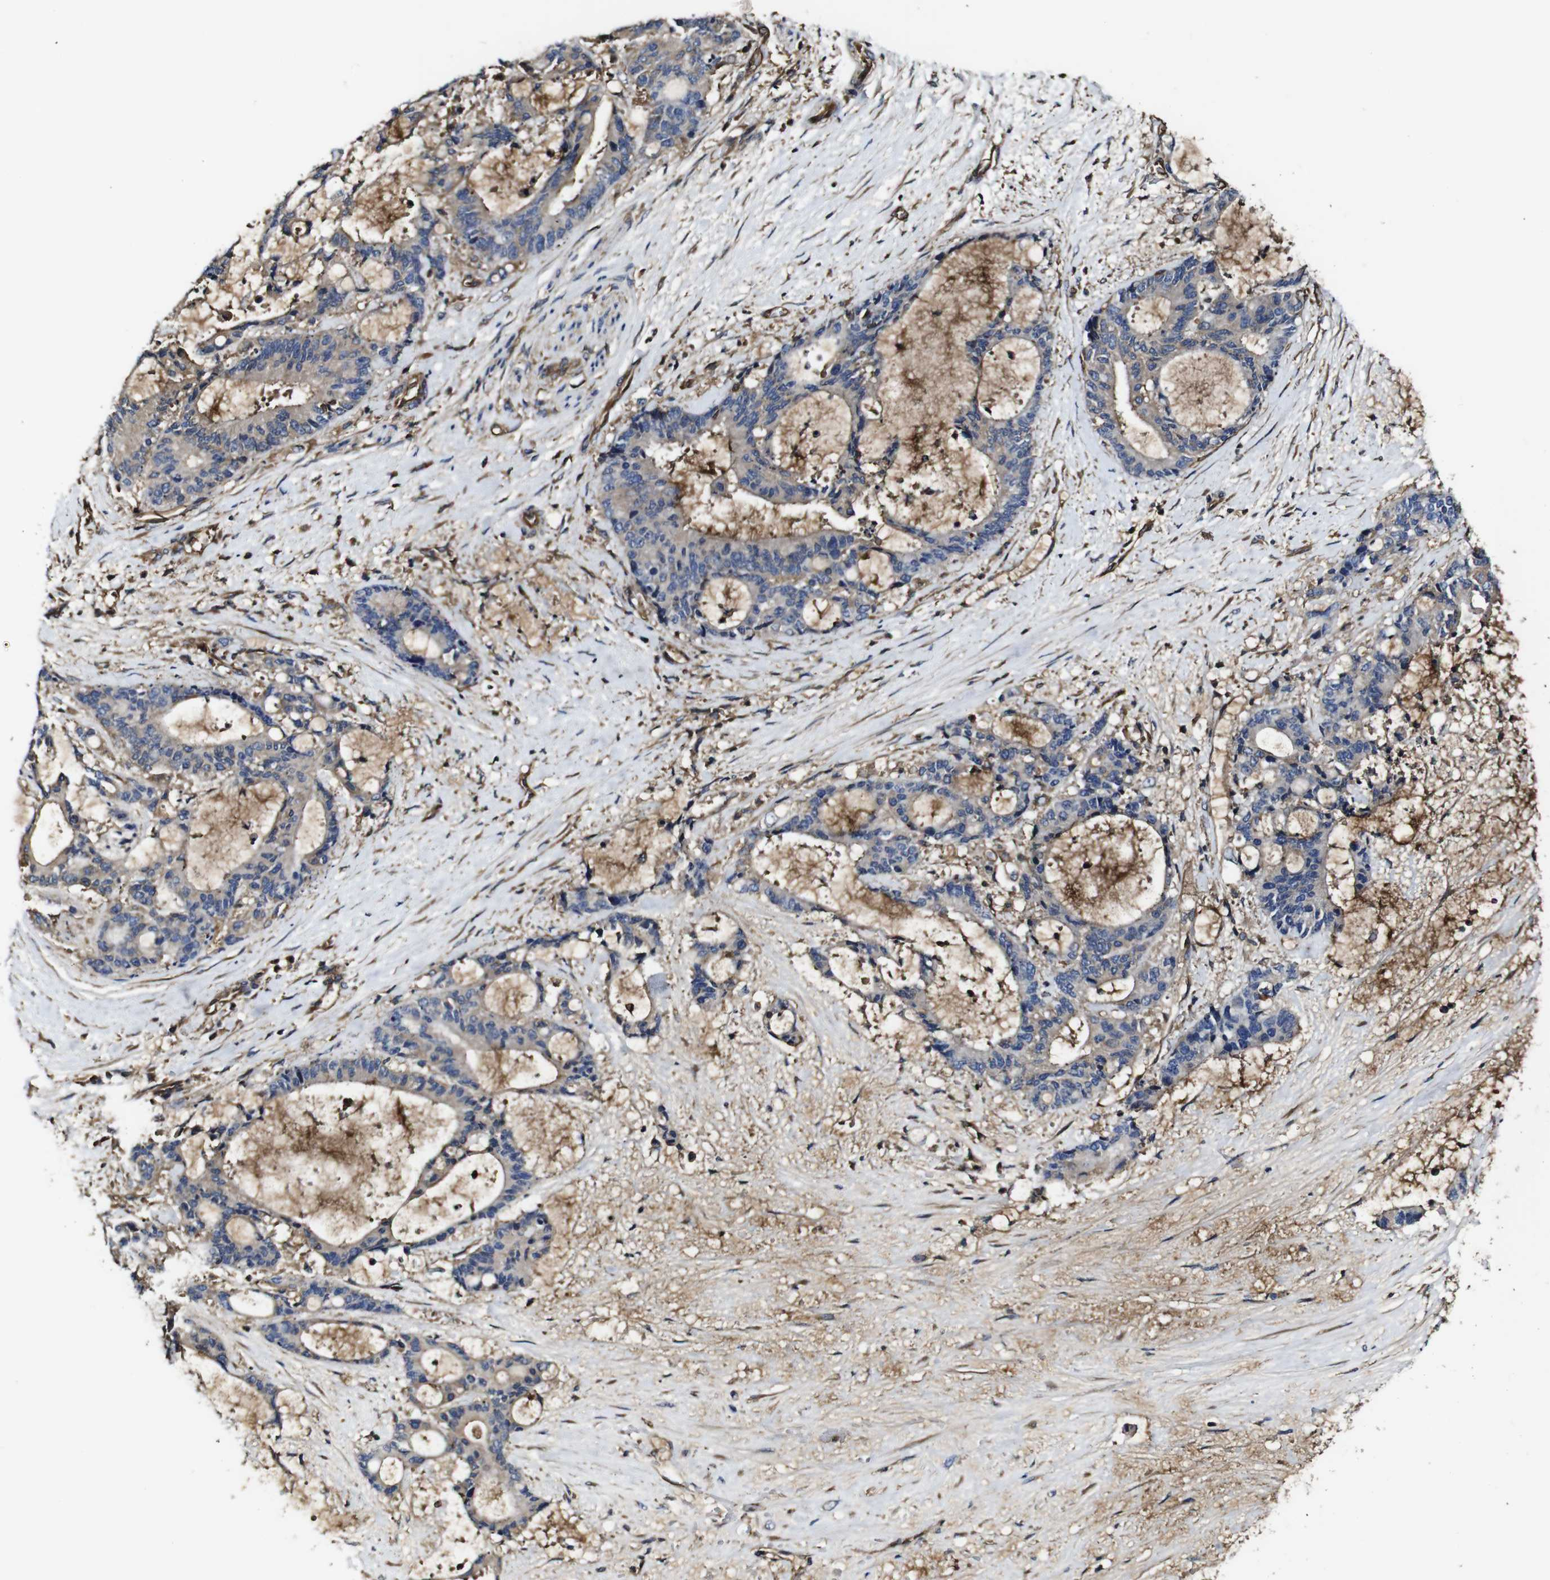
{"staining": {"intensity": "weak", "quantity": "<25%", "location": "cytoplasmic/membranous"}, "tissue": "liver cancer", "cell_type": "Tumor cells", "image_type": "cancer", "snomed": [{"axis": "morphology", "description": "Normal tissue, NOS"}, {"axis": "morphology", "description": "Cholangiocarcinoma"}, {"axis": "topography", "description": "Liver"}, {"axis": "topography", "description": "Peripheral nerve tissue"}], "caption": "Immunohistochemical staining of human liver cholangiocarcinoma shows no significant expression in tumor cells.", "gene": "MSN", "patient": {"sex": "female", "age": 73}}